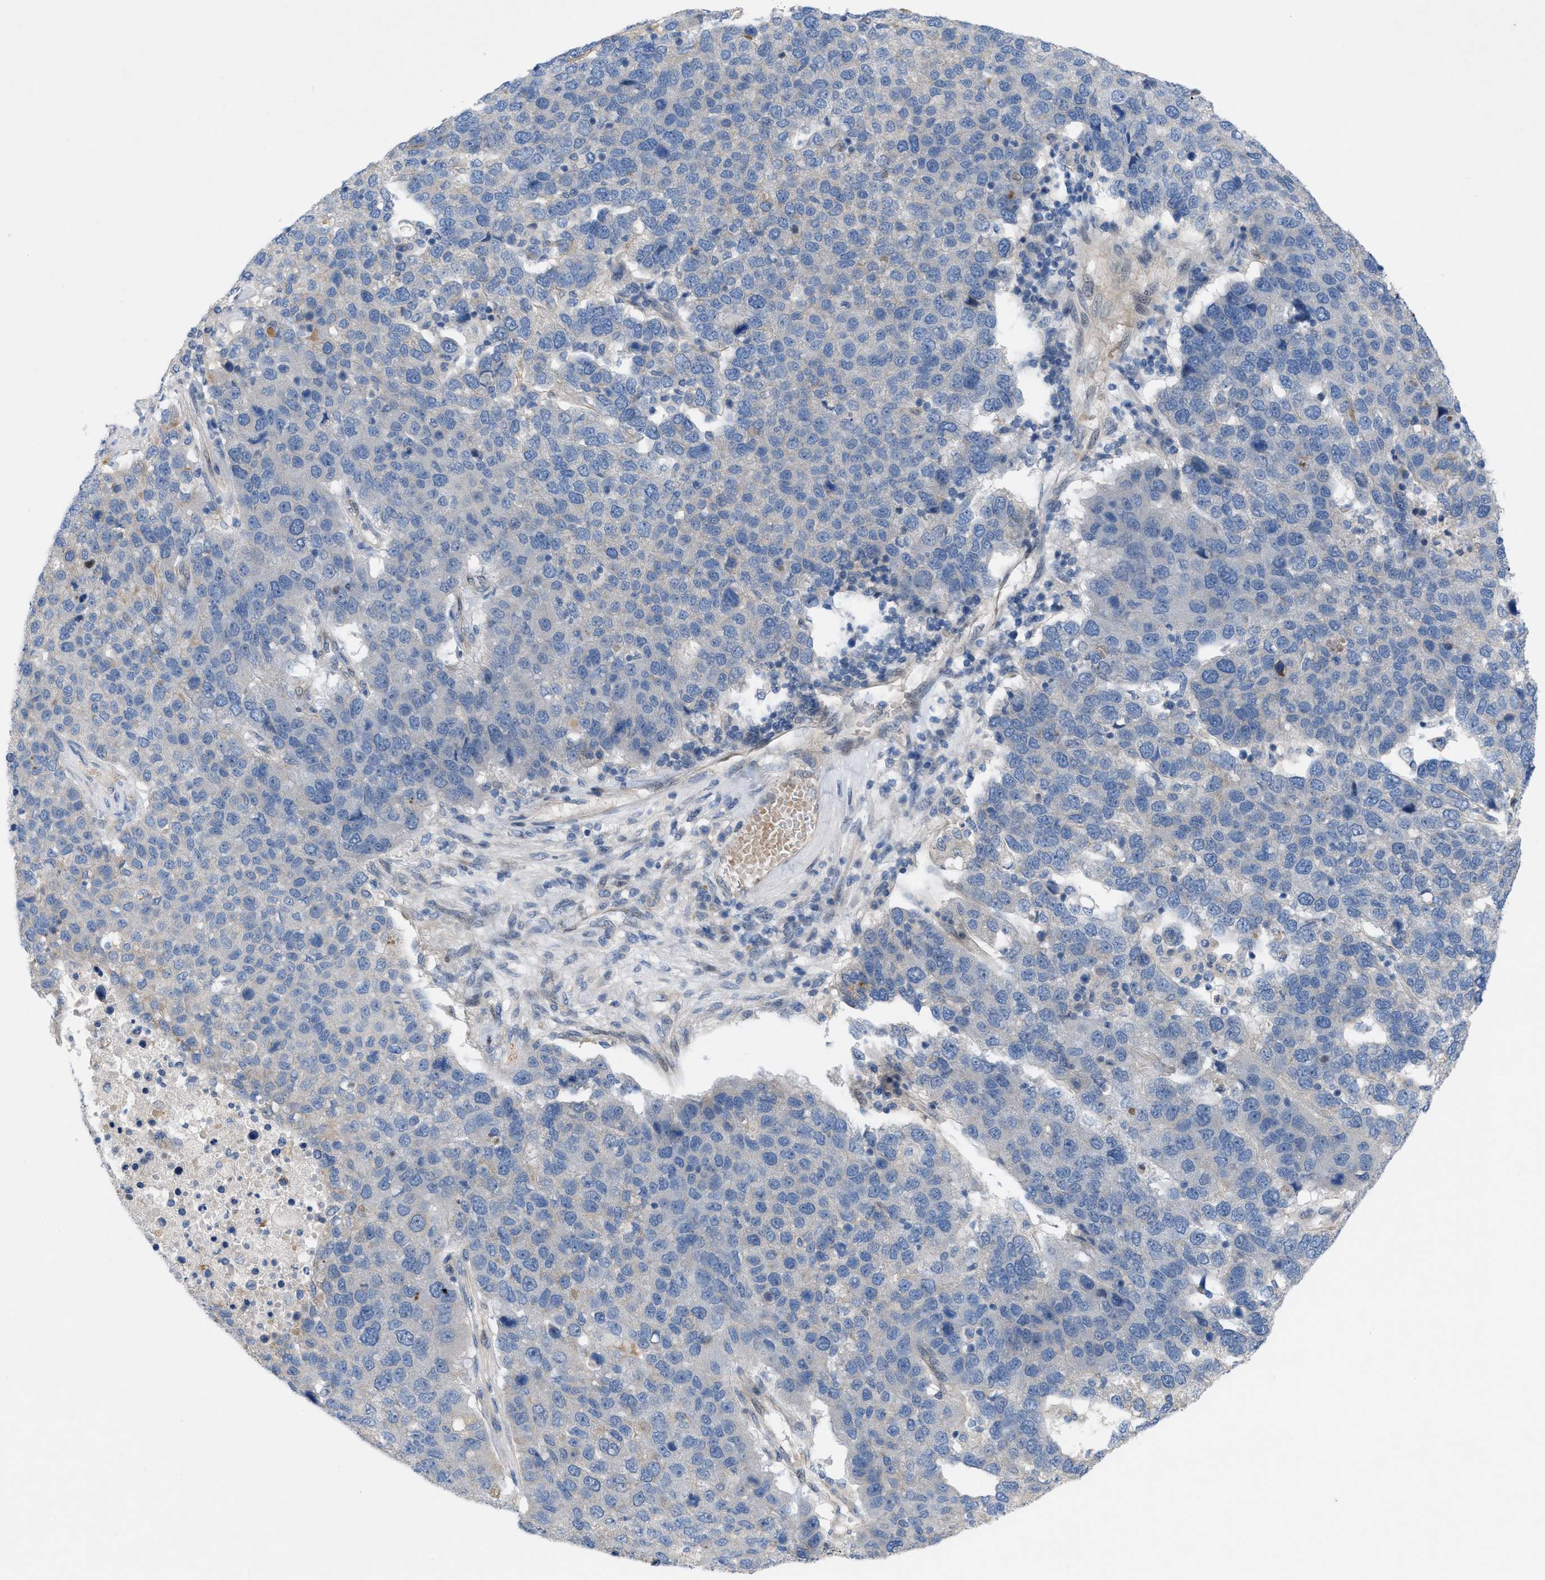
{"staining": {"intensity": "negative", "quantity": "none", "location": "none"}, "tissue": "pancreatic cancer", "cell_type": "Tumor cells", "image_type": "cancer", "snomed": [{"axis": "morphology", "description": "Adenocarcinoma, NOS"}, {"axis": "topography", "description": "Pancreas"}], "caption": "Adenocarcinoma (pancreatic) was stained to show a protein in brown. There is no significant positivity in tumor cells. (Immunohistochemistry, brightfield microscopy, high magnification).", "gene": "NDEL1", "patient": {"sex": "female", "age": 61}}